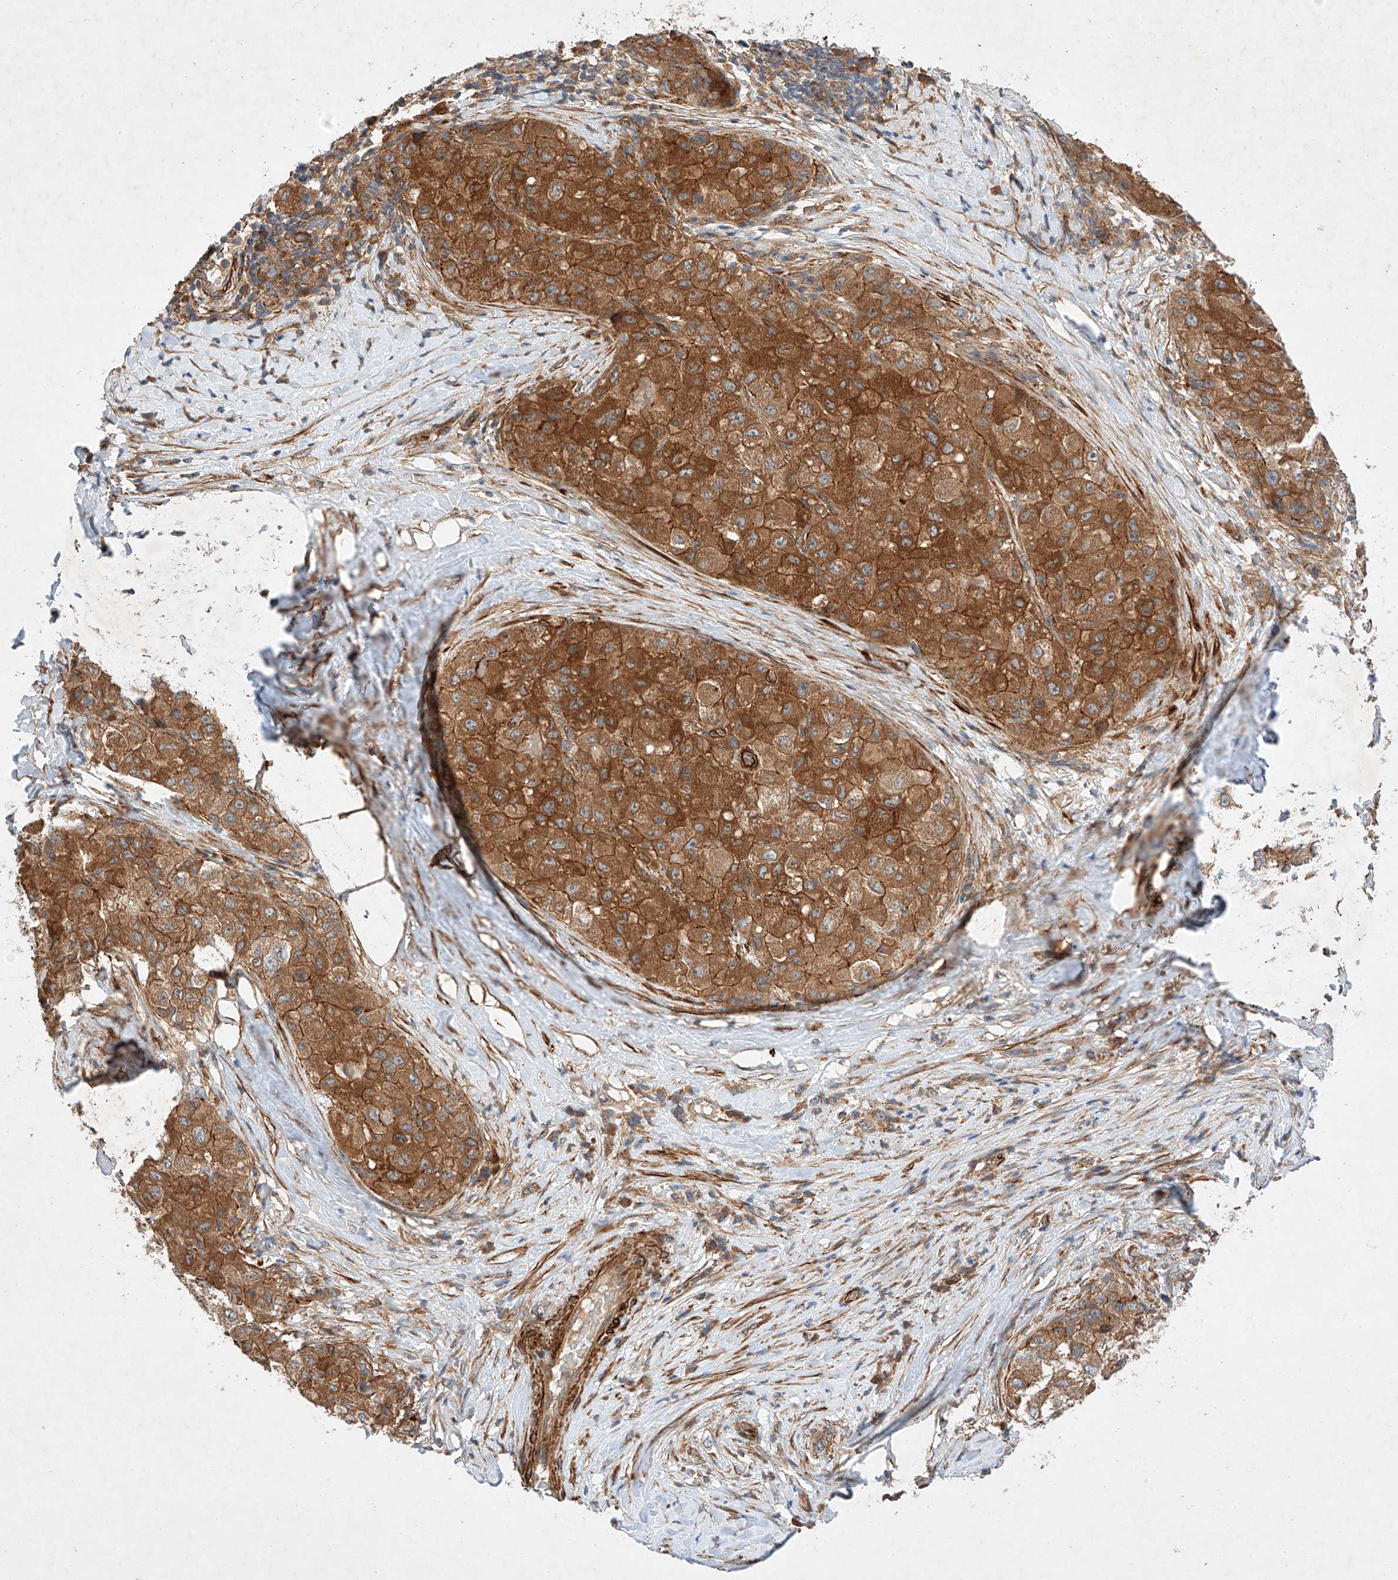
{"staining": {"intensity": "strong", "quantity": ">75%", "location": "cytoplasmic/membranous"}, "tissue": "liver cancer", "cell_type": "Tumor cells", "image_type": "cancer", "snomed": [{"axis": "morphology", "description": "Carcinoma, Hepatocellular, NOS"}, {"axis": "topography", "description": "Liver"}], "caption": "Liver cancer (hepatocellular carcinoma) stained with DAB (3,3'-diaminobenzidine) immunohistochemistry demonstrates high levels of strong cytoplasmic/membranous expression in about >75% of tumor cells.", "gene": "RAB23", "patient": {"sex": "male", "age": 80}}